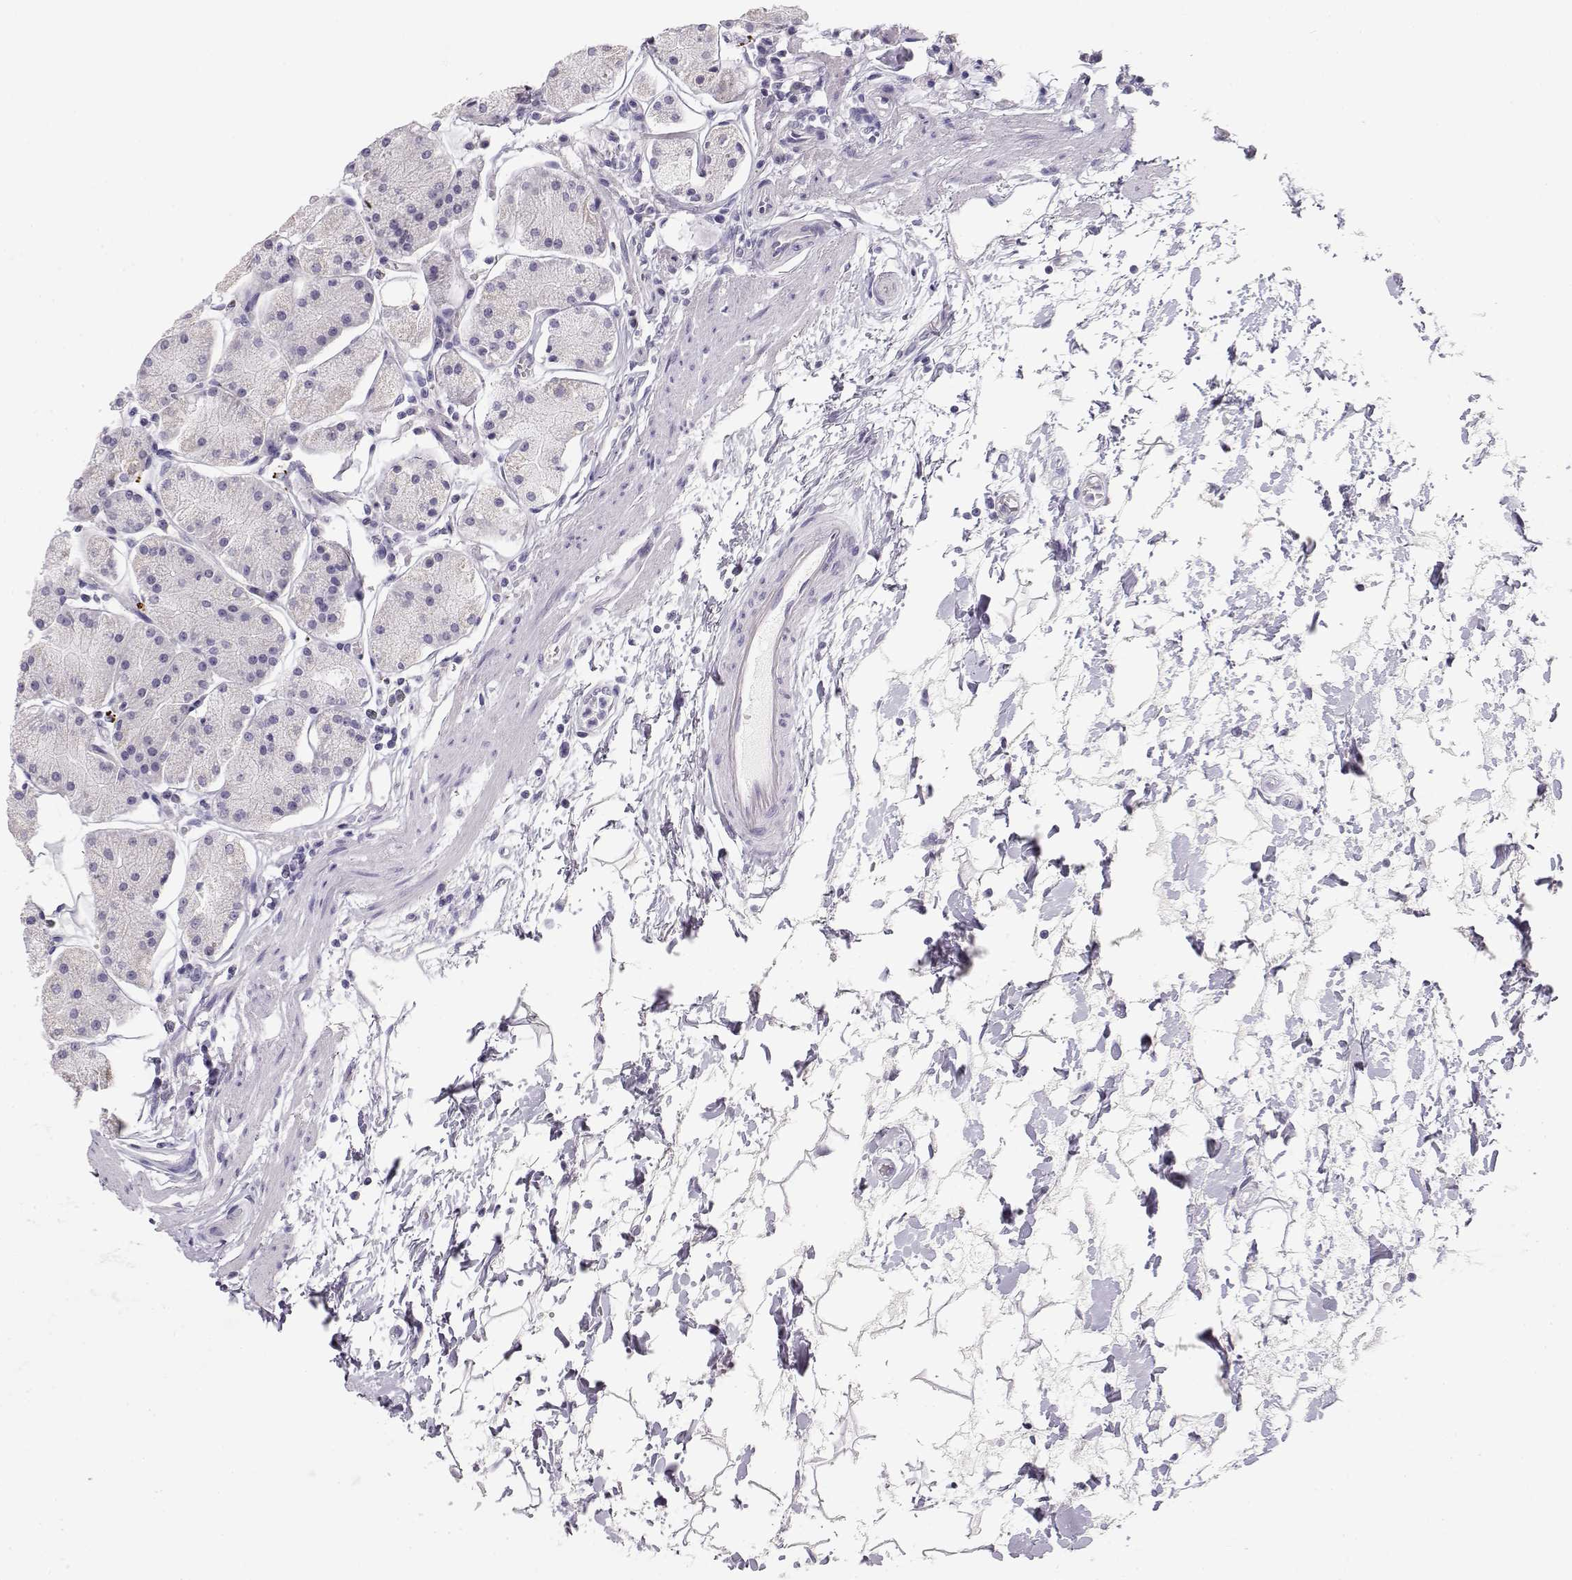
{"staining": {"intensity": "negative", "quantity": "none", "location": "none"}, "tissue": "stomach", "cell_type": "Glandular cells", "image_type": "normal", "snomed": [{"axis": "morphology", "description": "Normal tissue, NOS"}, {"axis": "topography", "description": "Stomach"}], "caption": "The immunohistochemistry (IHC) image has no significant expression in glandular cells of stomach.", "gene": "NUTM1", "patient": {"sex": "male", "age": 54}}